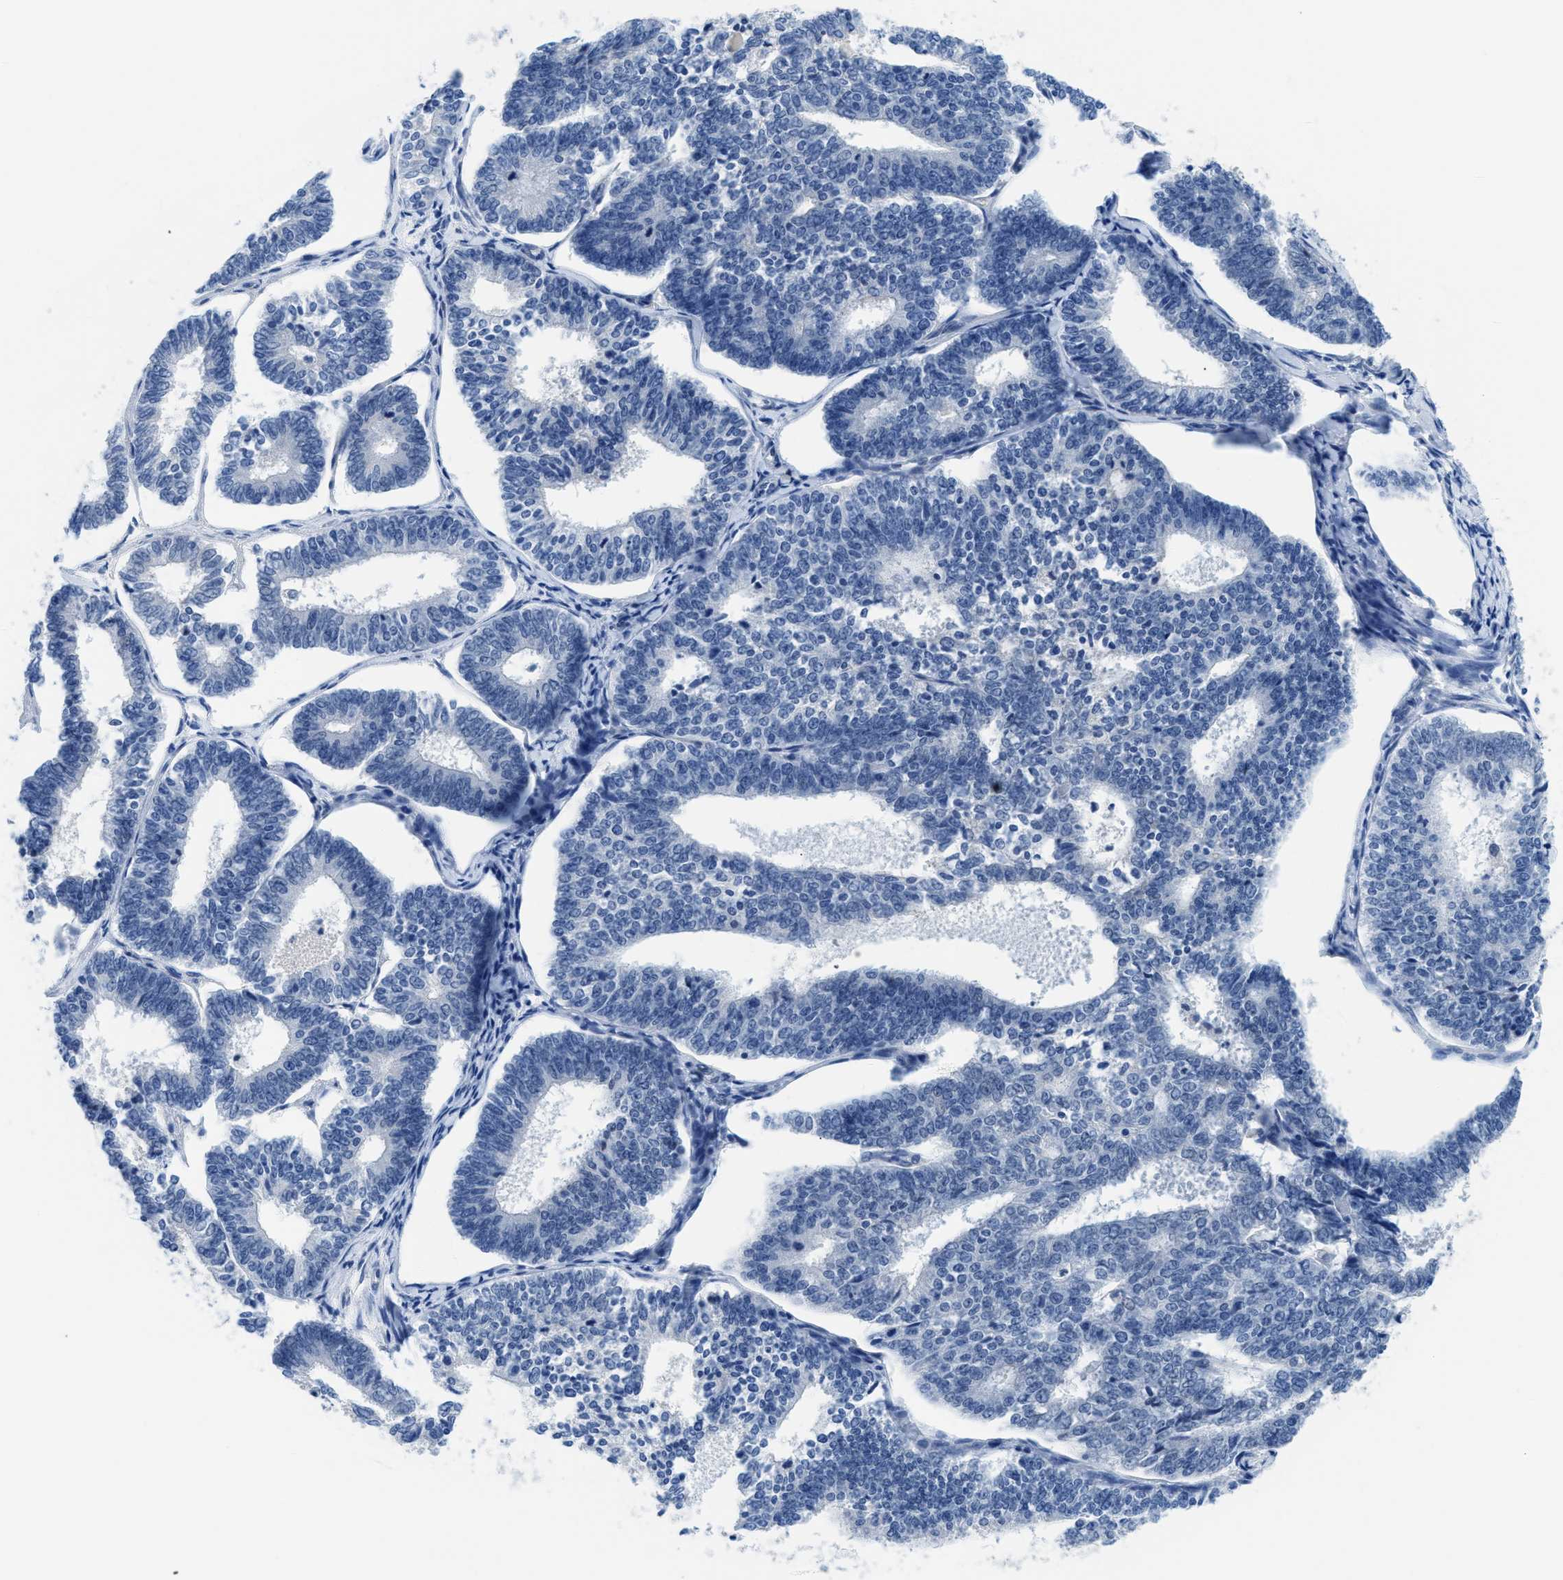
{"staining": {"intensity": "negative", "quantity": "none", "location": "none"}, "tissue": "endometrial cancer", "cell_type": "Tumor cells", "image_type": "cancer", "snomed": [{"axis": "morphology", "description": "Adenocarcinoma, NOS"}, {"axis": "topography", "description": "Endometrium"}], "caption": "There is no significant staining in tumor cells of adenocarcinoma (endometrial).", "gene": "MBL2", "patient": {"sex": "female", "age": 70}}